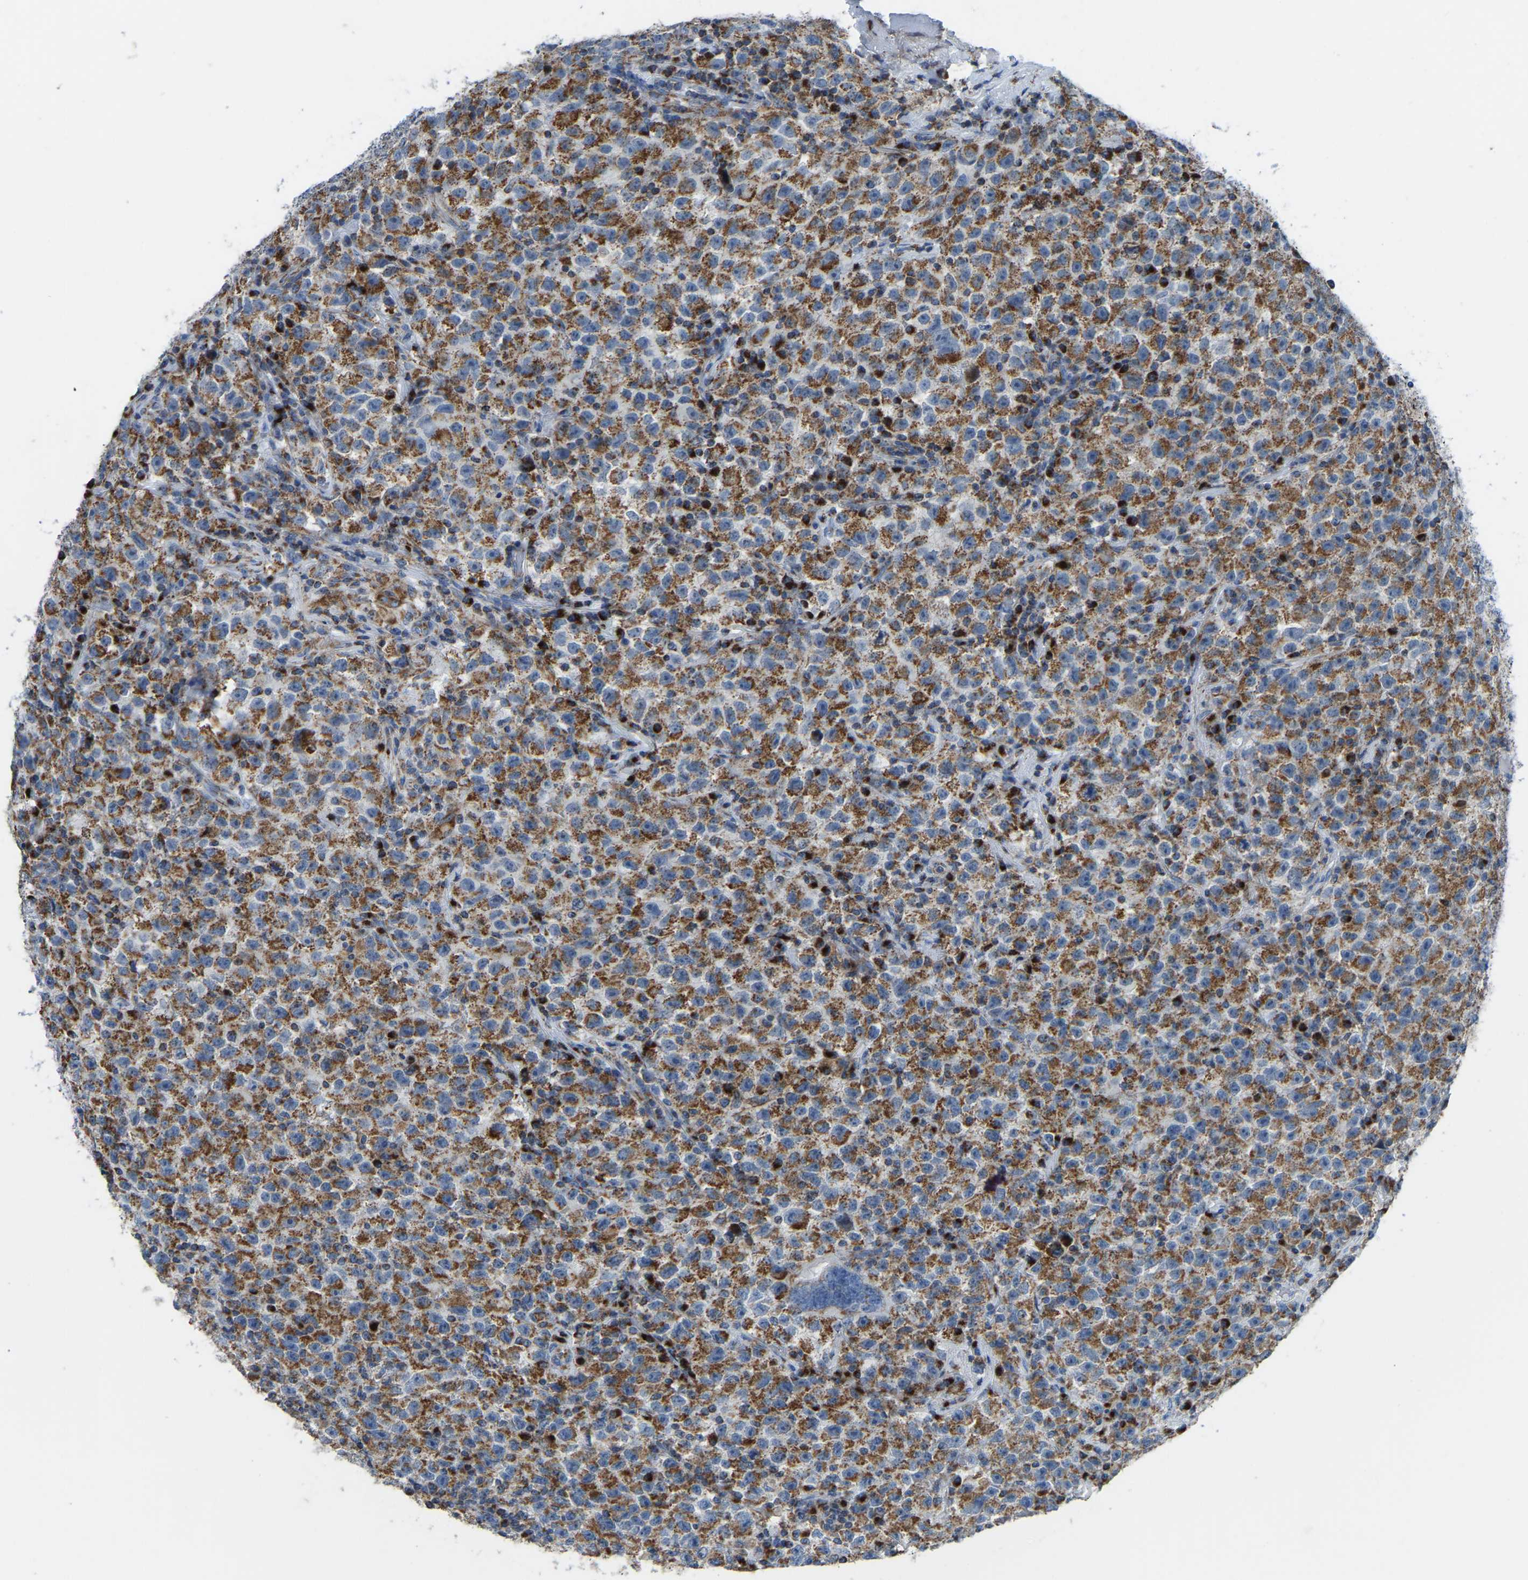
{"staining": {"intensity": "moderate", "quantity": ">75%", "location": "cytoplasmic/membranous"}, "tissue": "testis cancer", "cell_type": "Tumor cells", "image_type": "cancer", "snomed": [{"axis": "morphology", "description": "Seminoma, NOS"}, {"axis": "topography", "description": "Testis"}], "caption": "Moderate cytoplasmic/membranous protein positivity is present in about >75% of tumor cells in testis cancer. (Brightfield microscopy of DAB IHC at high magnification).", "gene": "ETFB", "patient": {"sex": "male", "age": 22}}